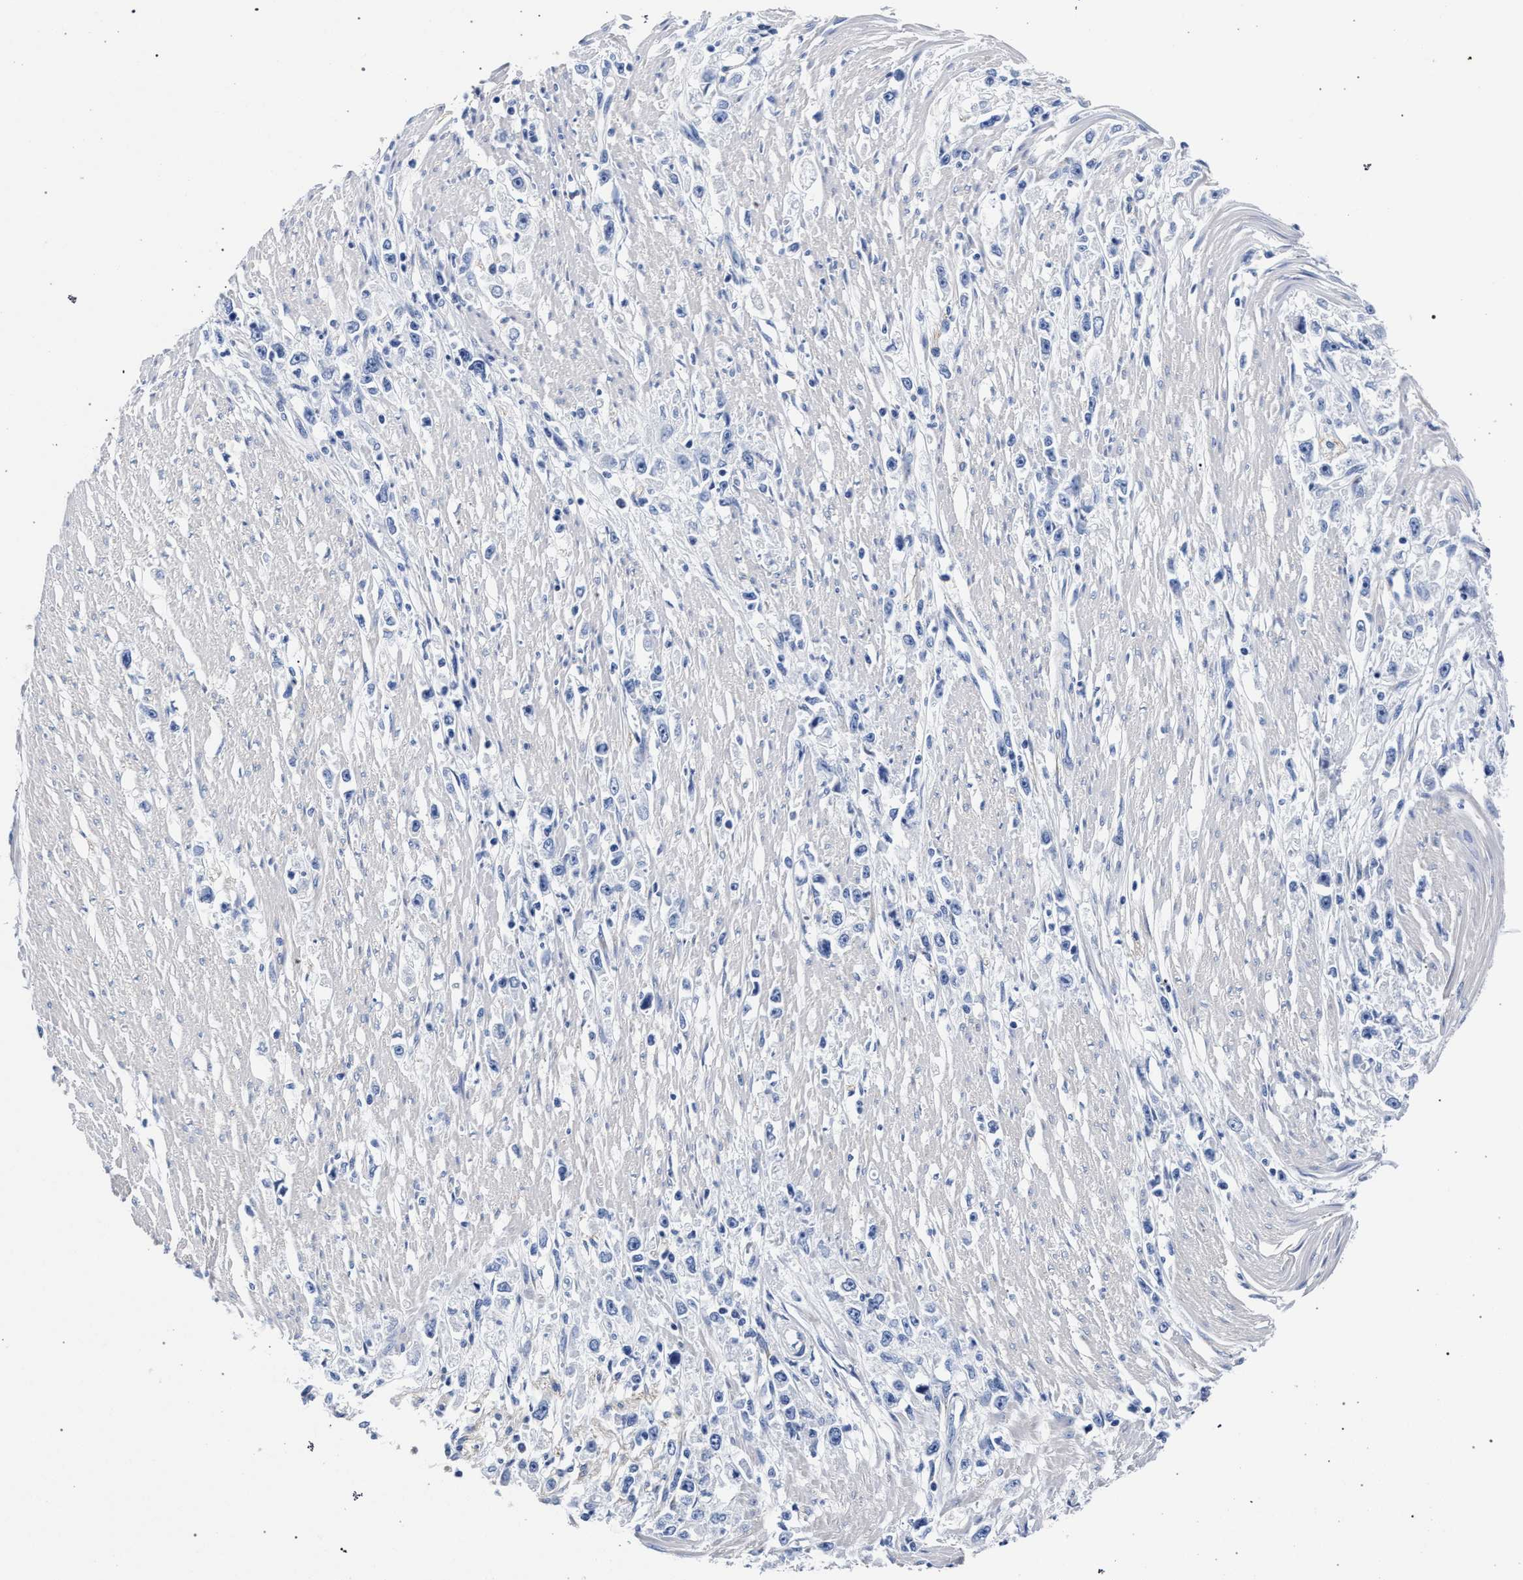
{"staining": {"intensity": "negative", "quantity": "none", "location": "none"}, "tissue": "stomach cancer", "cell_type": "Tumor cells", "image_type": "cancer", "snomed": [{"axis": "morphology", "description": "Adenocarcinoma, NOS"}, {"axis": "topography", "description": "Stomach"}], "caption": "Histopathology image shows no protein positivity in tumor cells of stomach cancer tissue.", "gene": "AKAP4", "patient": {"sex": "female", "age": 59}}